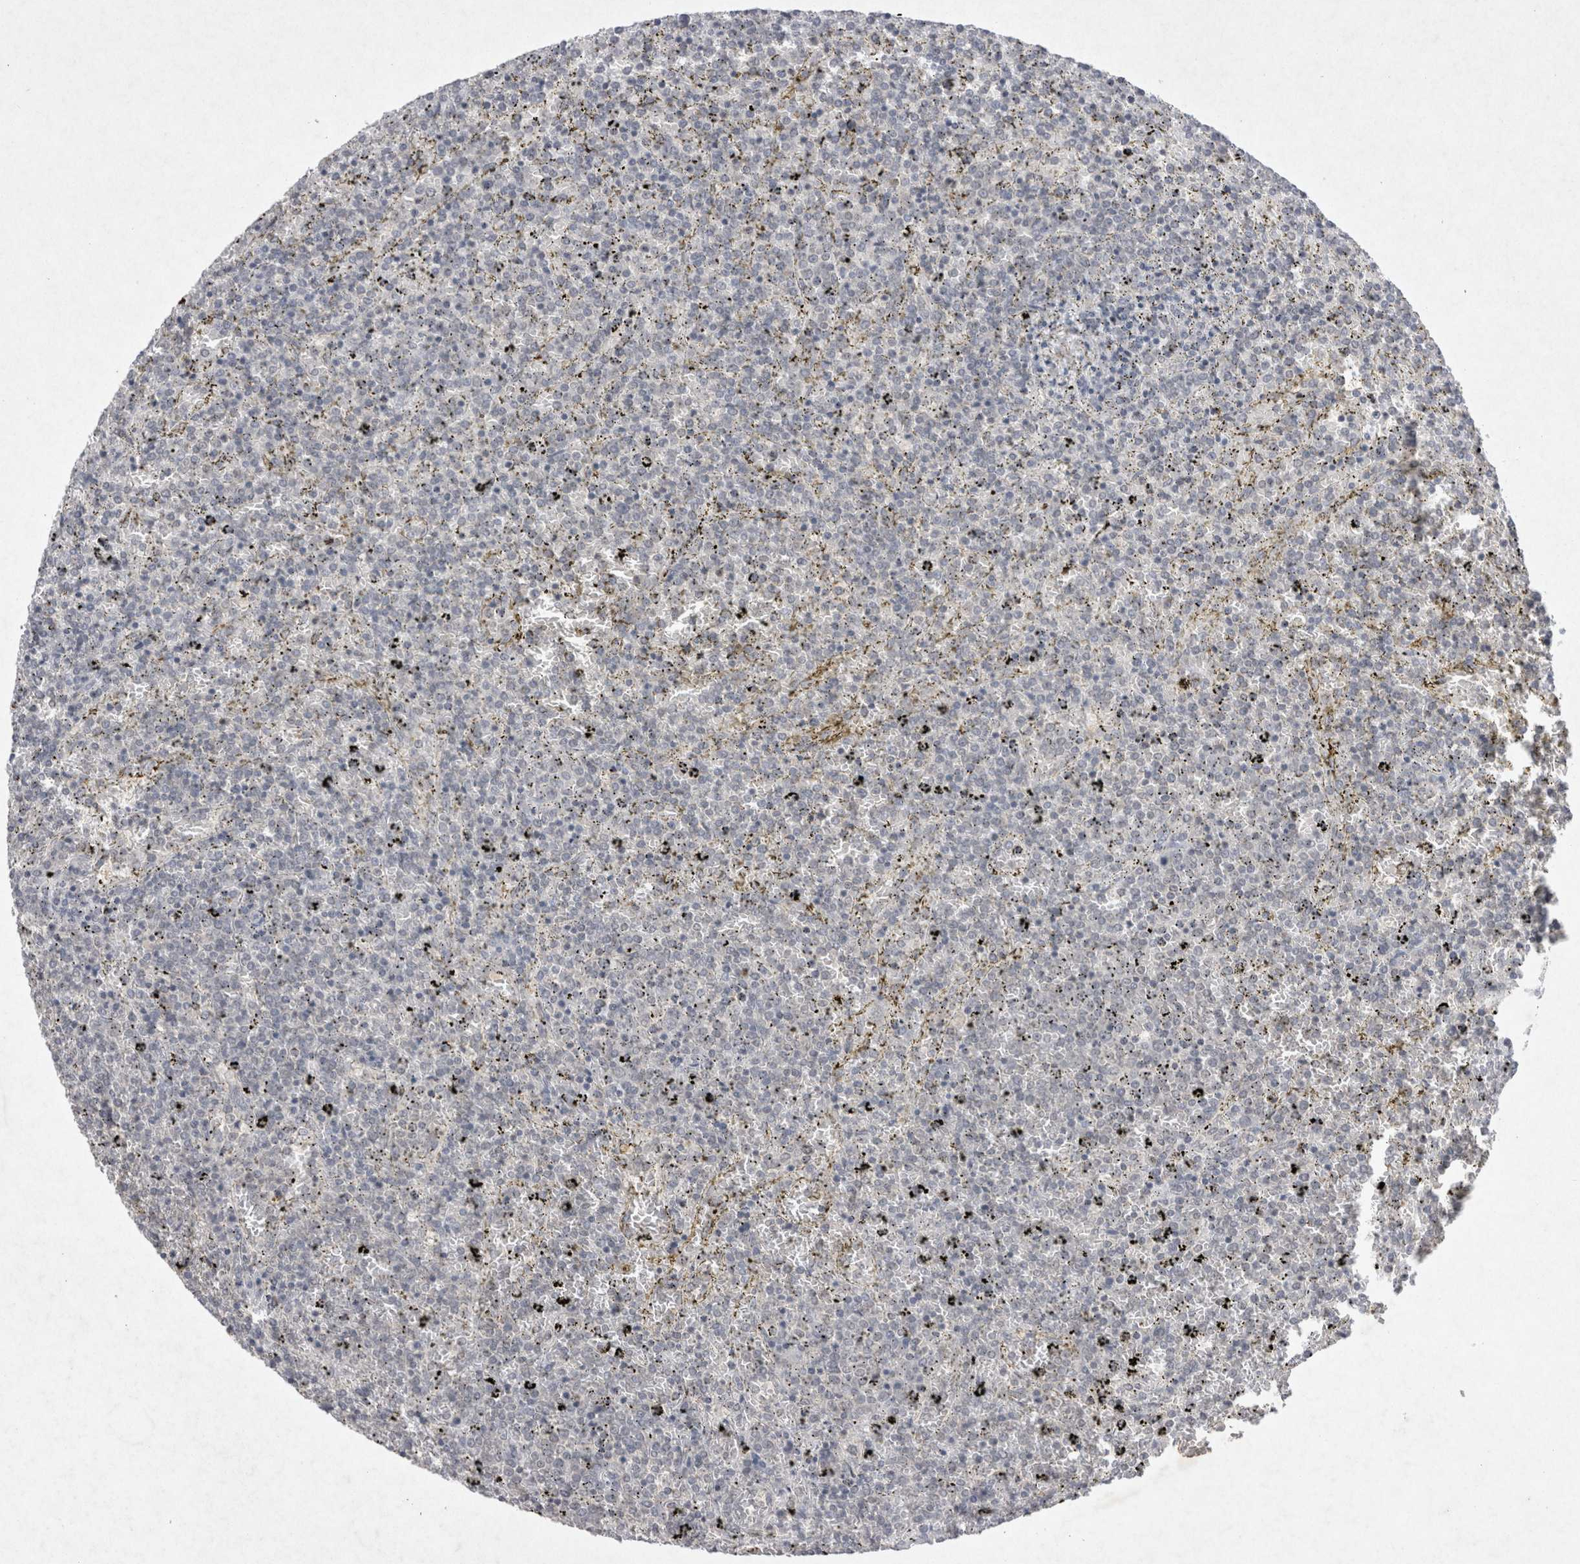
{"staining": {"intensity": "negative", "quantity": "none", "location": "none"}, "tissue": "lymphoma", "cell_type": "Tumor cells", "image_type": "cancer", "snomed": [{"axis": "morphology", "description": "Malignant lymphoma, non-Hodgkin's type, Low grade"}, {"axis": "topography", "description": "Spleen"}], "caption": "IHC photomicrograph of neoplastic tissue: human lymphoma stained with DAB exhibits no significant protein positivity in tumor cells.", "gene": "LYVE1", "patient": {"sex": "female", "age": 77}}